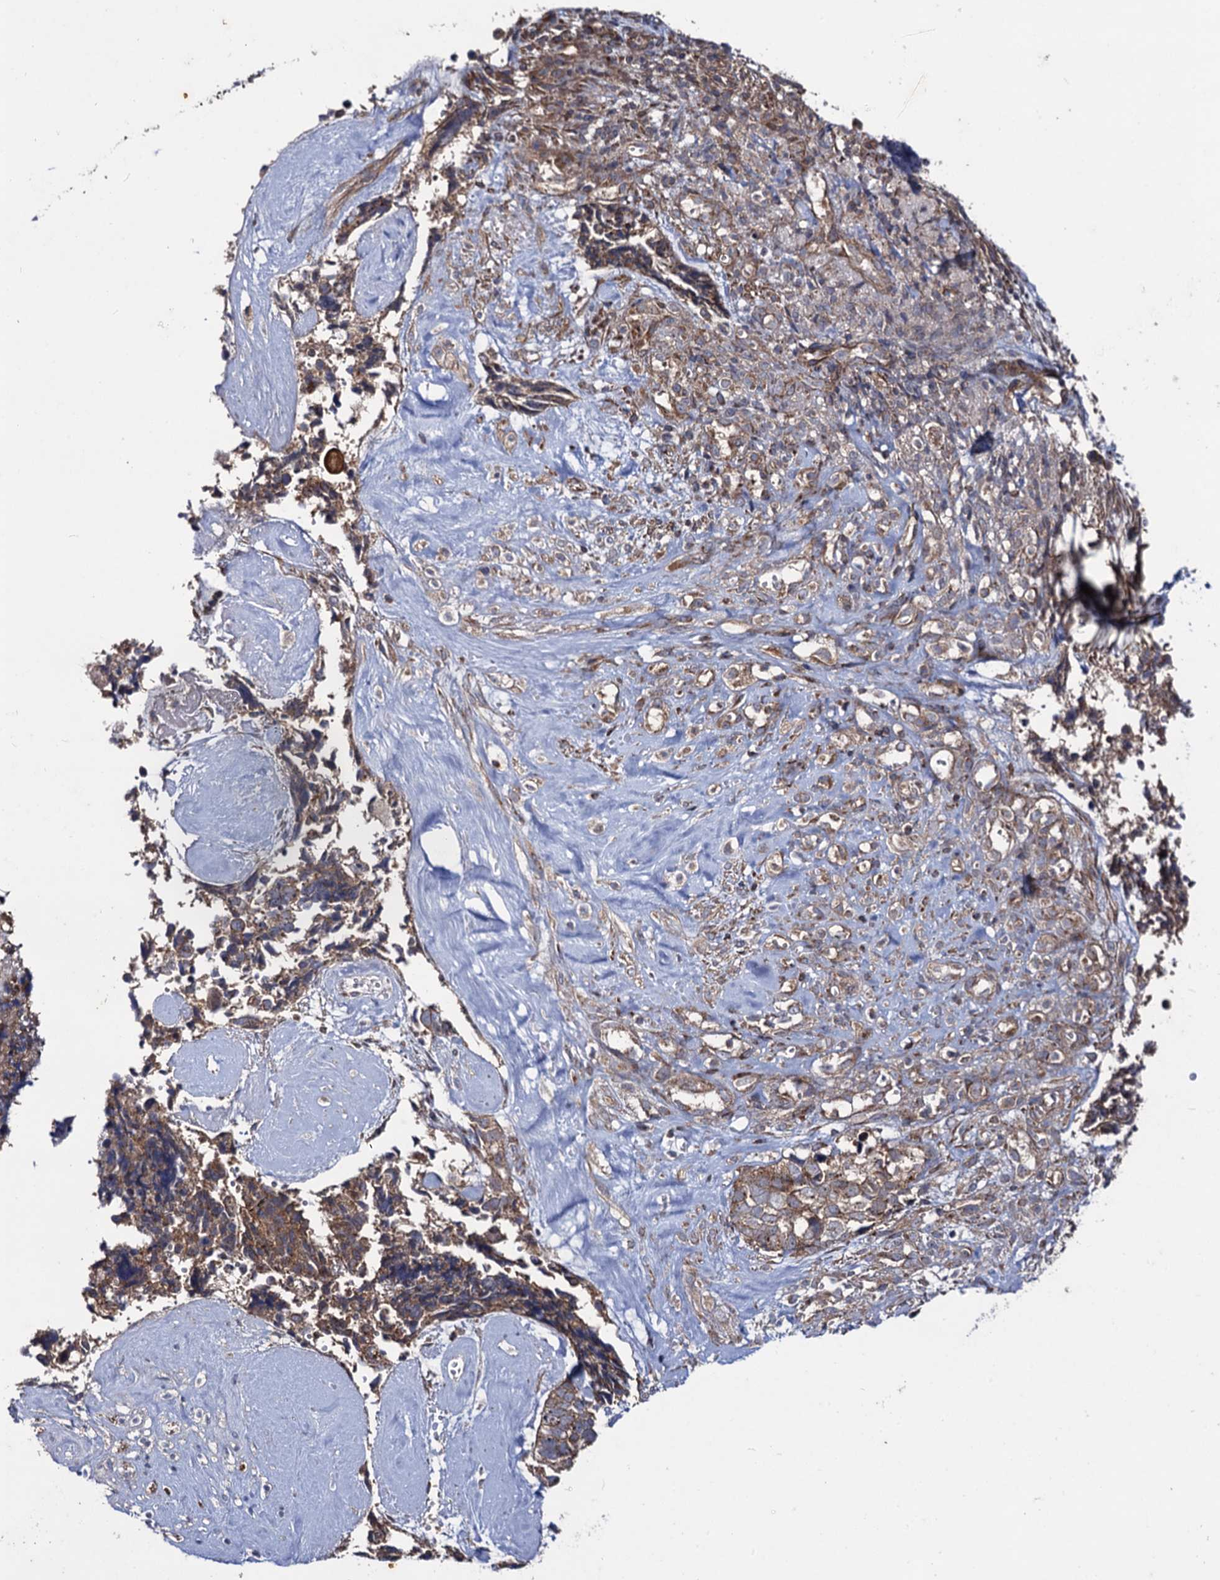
{"staining": {"intensity": "moderate", "quantity": "25%-75%", "location": "cytoplasmic/membranous"}, "tissue": "cervical cancer", "cell_type": "Tumor cells", "image_type": "cancer", "snomed": [{"axis": "morphology", "description": "Squamous cell carcinoma, NOS"}, {"axis": "topography", "description": "Cervix"}], "caption": "DAB immunohistochemical staining of human cervical squamous cell carcinoma exhibits moderate cytoplasmic/membranous protein expression in about 25%-75% of tumor cells. (brown staining indicates protein expression, while blue staining denotes nuclei).", "gene": "DYDC1", "patient": {"sex": "female", "age": 63}}